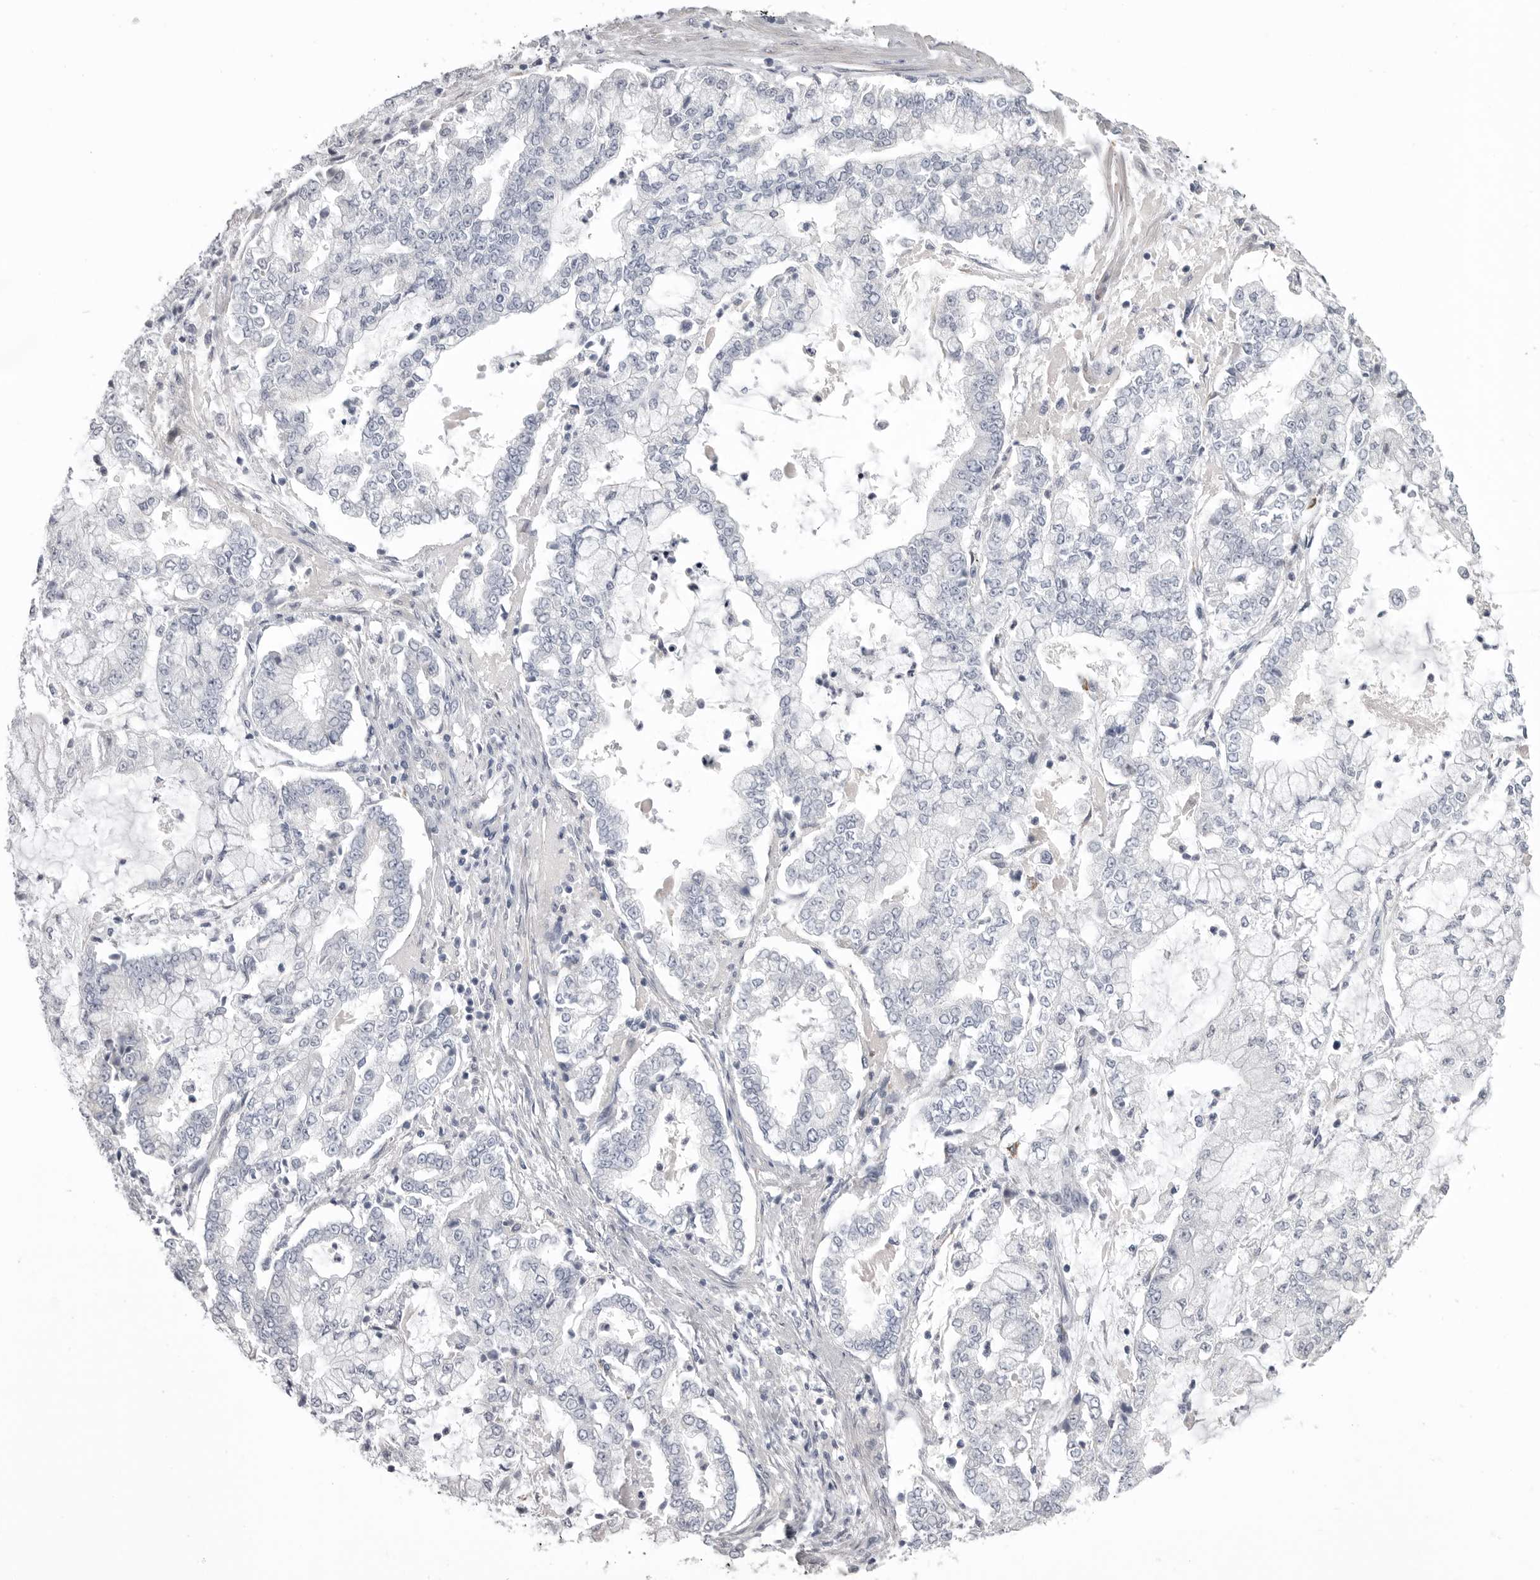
{"staining": {"intensity": "negative", "quantity": "none", "location": "none"}, "tissue": "stomach cancer", "cell_type": "Tumor cells", "image_type": "cancer", "snomed": [{"axis": "morphology", "description": "Adenocarcinoma, NOS"}, {"axis": "topography", "description": "Stomach"}], "caption": "This image is of stomach cancer (adenocarcinoma) stained with IHC to label a protein in brown with the nuclei are counter-stained blue. There is no staining in tumor cells.", "gene": "SERPING1", "patient": {"sex": "male", "age": 76}}